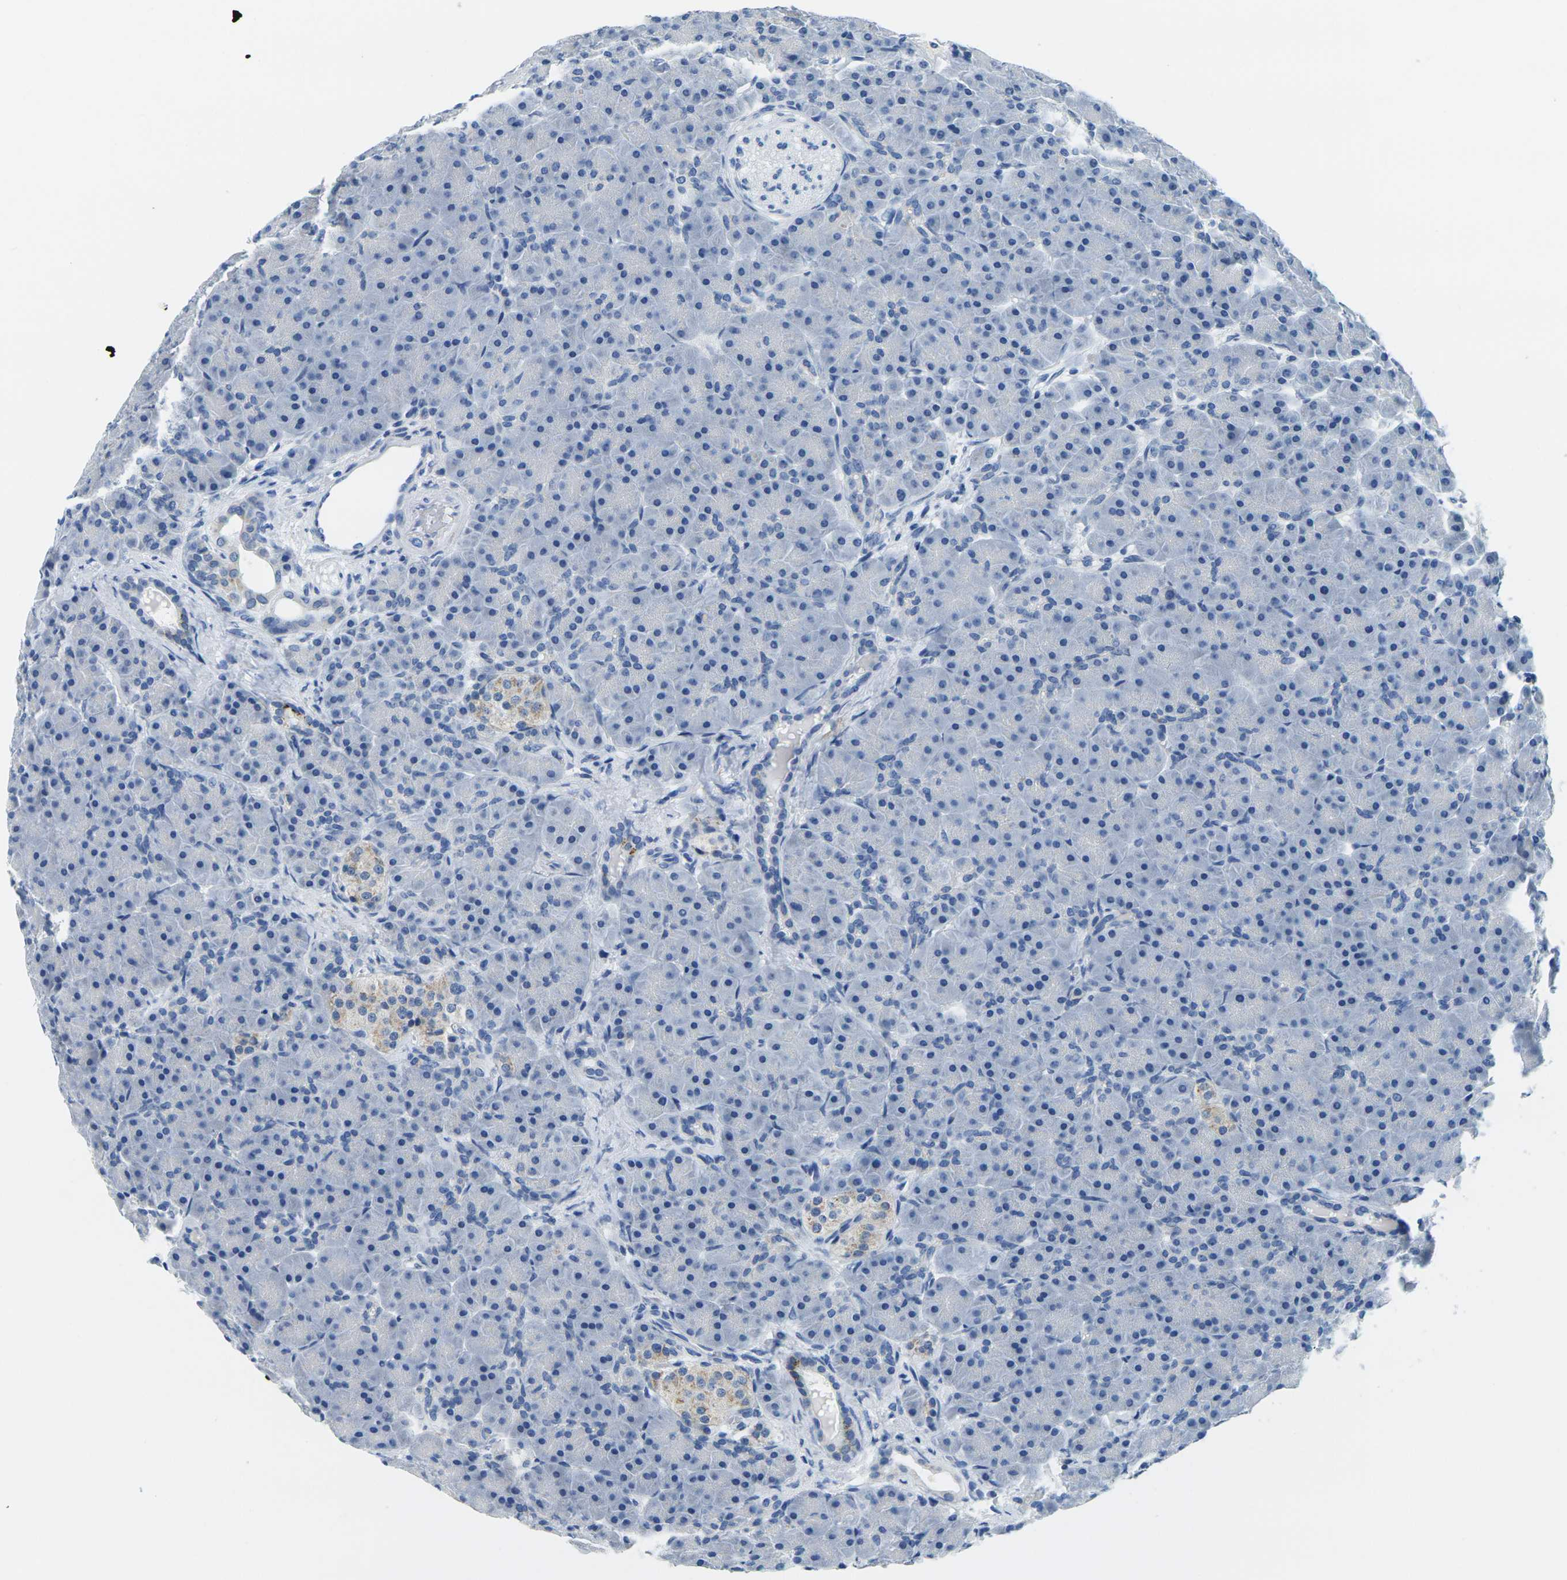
{"staining": {"intensity": "negative", "quantity": "none", "location": "none"}, "tissue": "pancreas", "cell_type": "Exocrine glandular cells", "image_type": "normal", "snomed": [{"axis": "morphology", "description": "Normal tissue, NOS"}, {"axis": "topography", "description": "Pancreas"}], "caption": "IHC histopathology image of benign human pancreas stained for a protein (brown), which shows no positivity in exocrine glandular cells. (IHC, brightfield microscopy, high magnification).", "gene": "FAM3D", "patient": {"sex": "male", "age": 66}}